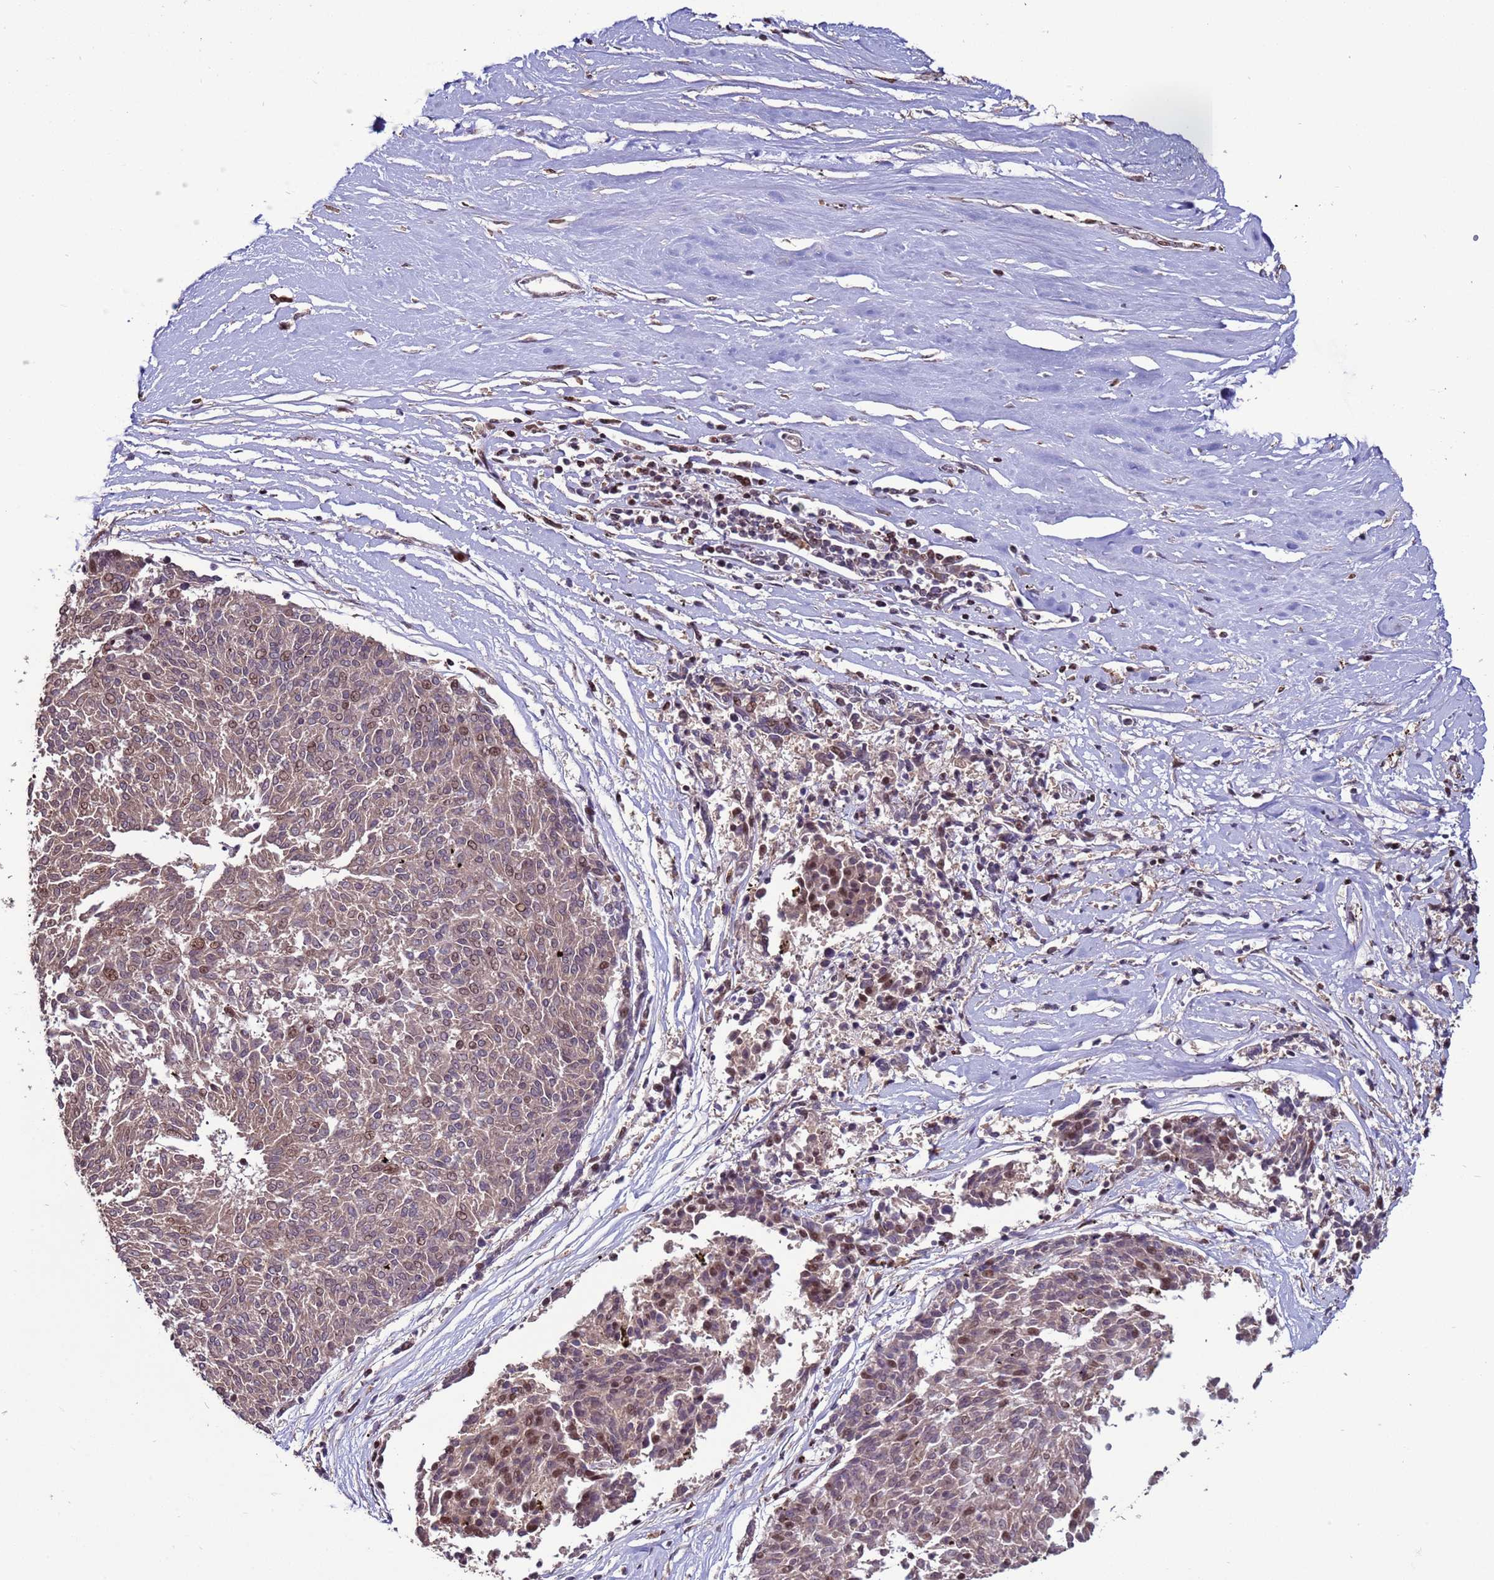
{"staining": {"intensity": "moderate", "quantity": "25%-75%", "location": "nuclear"}, "tissue": "melanoma", "cell_type": "Tumor cells", "image_type": "cancer", "snomed": [{"axis": "morphology", "description": "Malignant melanoma, NOS"}, {"axis": "topography", "description": "Skin"}], "caption": "Malignant melanoma stained with DAB IHC exhibits medium levels of moderate nuclear staining in about 25%-75% of tumor cells.", "gene": "HGH1", "patient": {"sex": "female", "age": 72}}